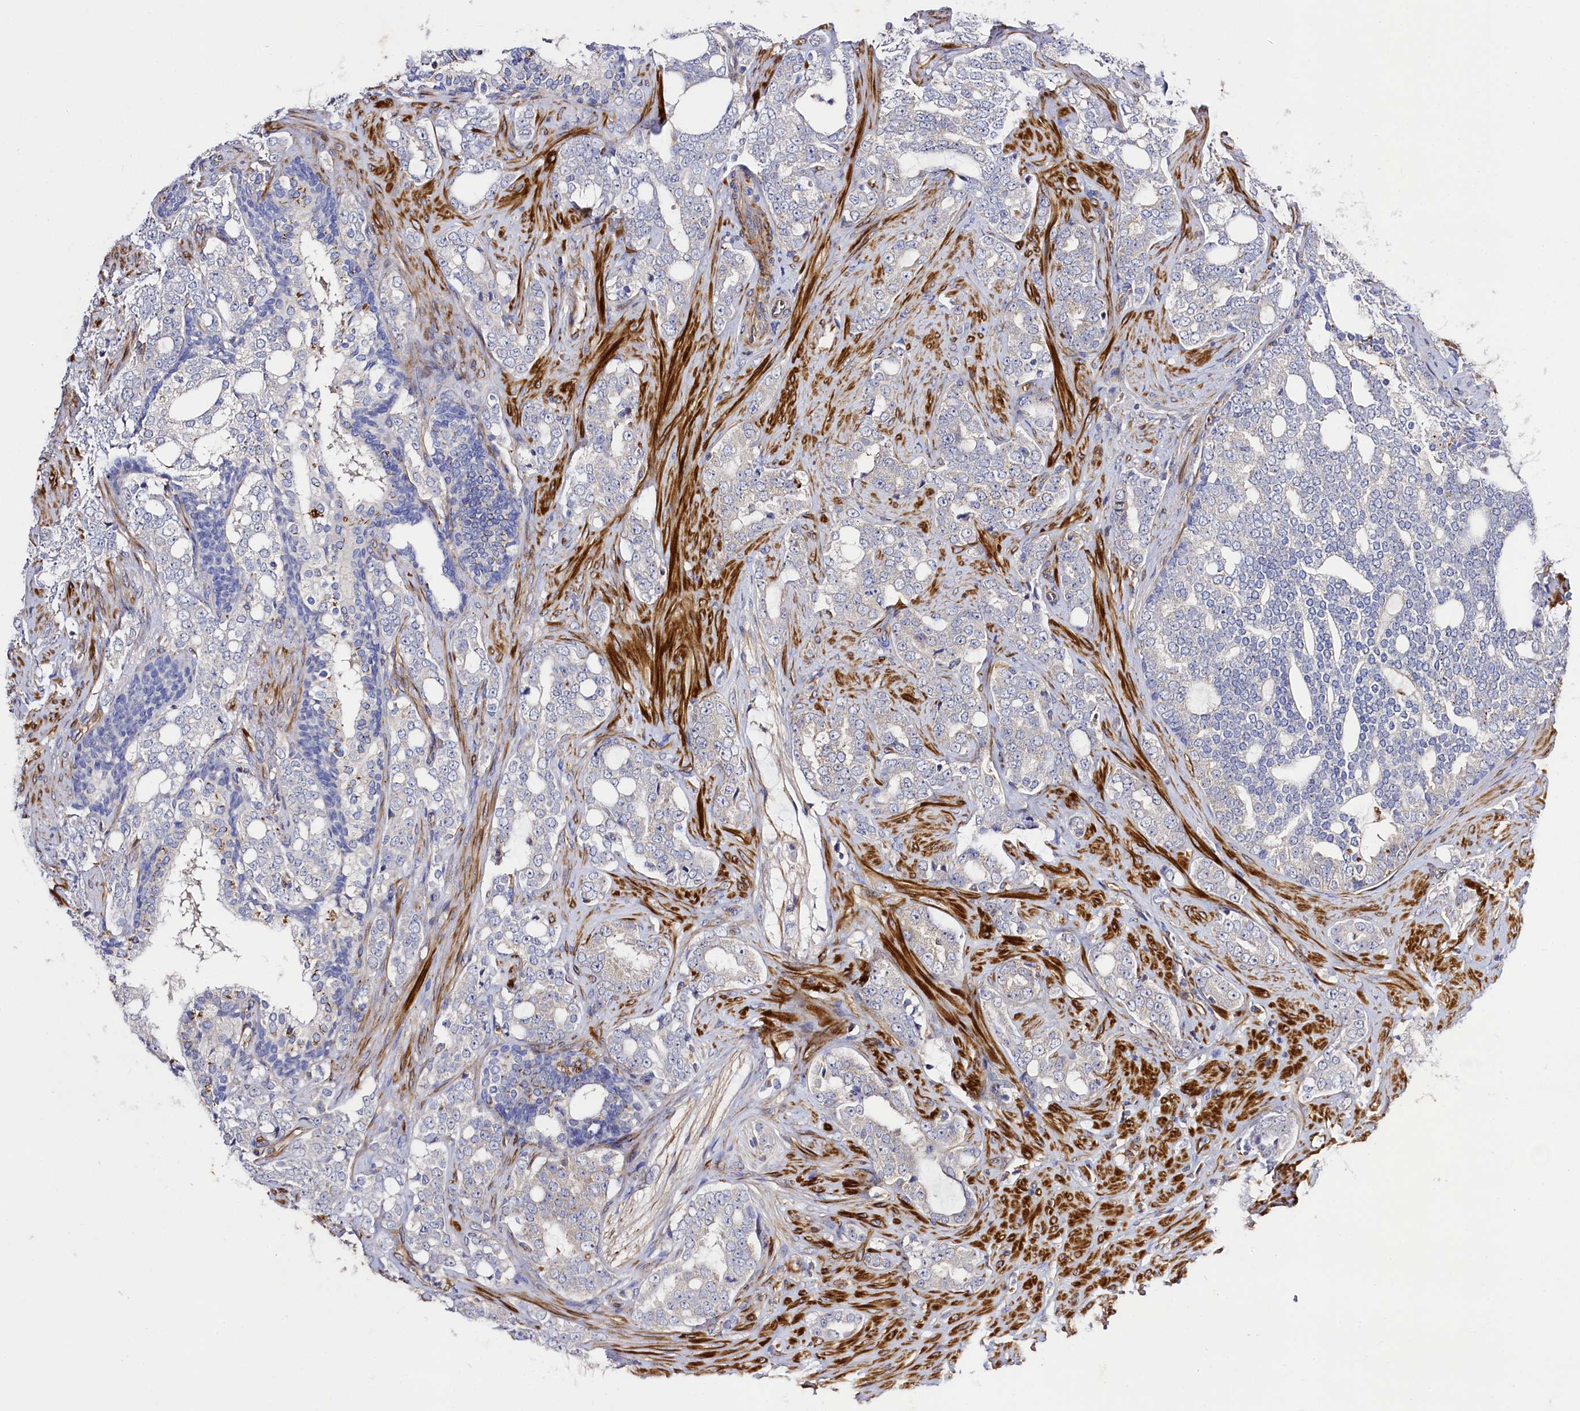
{"staining": {"intensity": "negative", "quantity": "none", "location": "none"}, "tissue": "prostate cancer", "cell_type": "Tumor cells", "image_type": "cancer", "snomed": [{"axis": "morphology", "description": "Adenocarcinoma, High grade"}, {"axis": "topography", "description": "Prostate"}], "caption": "This is an immunohistochemistry micrograph of human prostate cancer. There is no positivity in tumor cells.", "gene": "SLC7A1", "patient": {"sex": "male", "age": 64}}